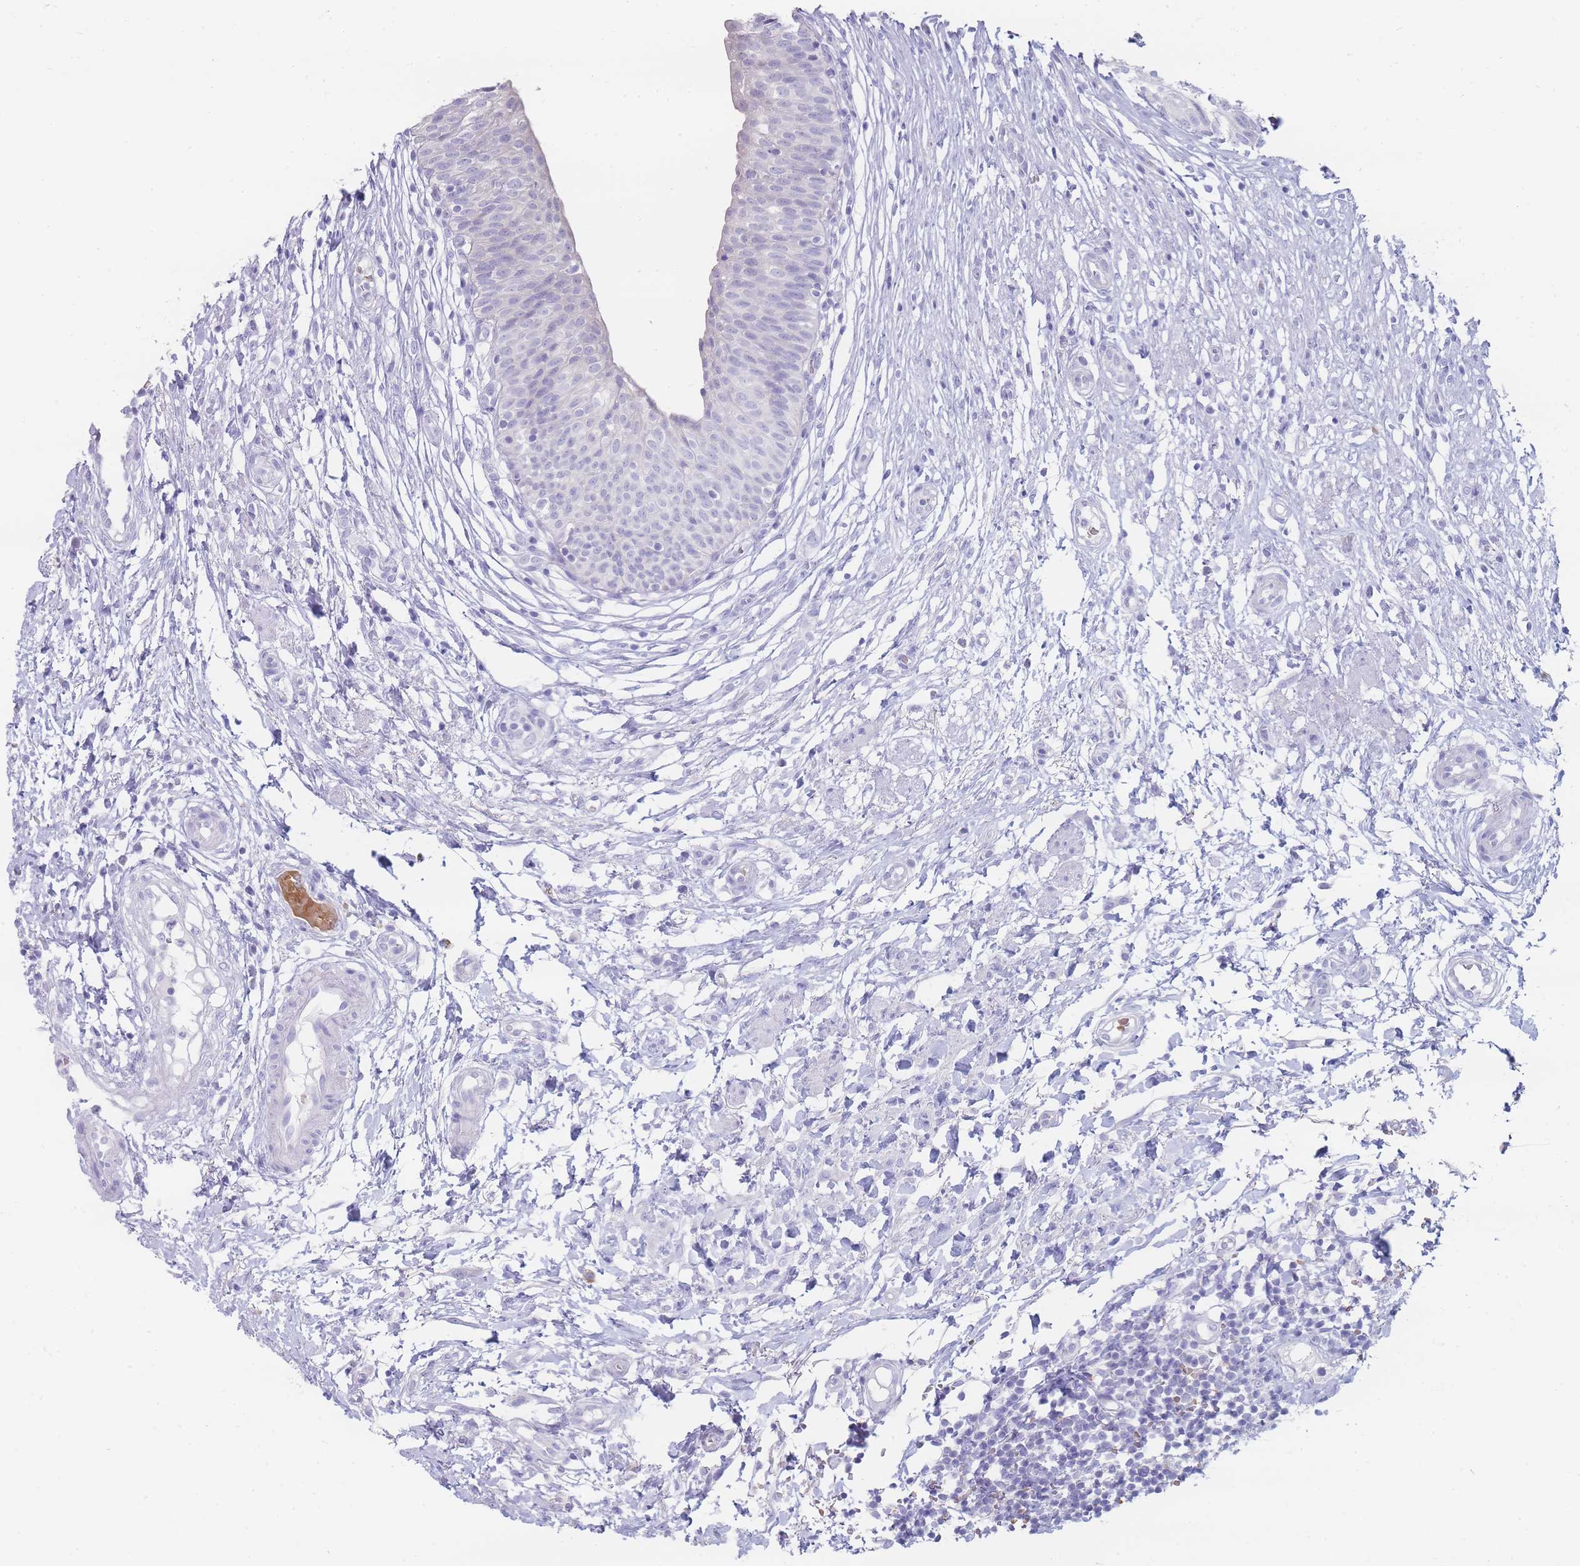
{"staining": {"intensity": "negative", "quantity": "none", "location": "none"}, "tissue": "urinary bladder", "cell_type": "Urothelial cells", "image_type": "normal", "snomed": [{"axis": "morphology", "description": "Normal tissue, NOS"}, {"axis": "topography", "description": "Urinary bladder"}], "caption": "A high-resolution image shows immunohistochemistry (IHC) staining of benign urinary bladder, which demonstrates no significant positivity in urothelial cells.", "gene": "ENSG00000284931", "patient": {"sex": "male", "age": 55}}